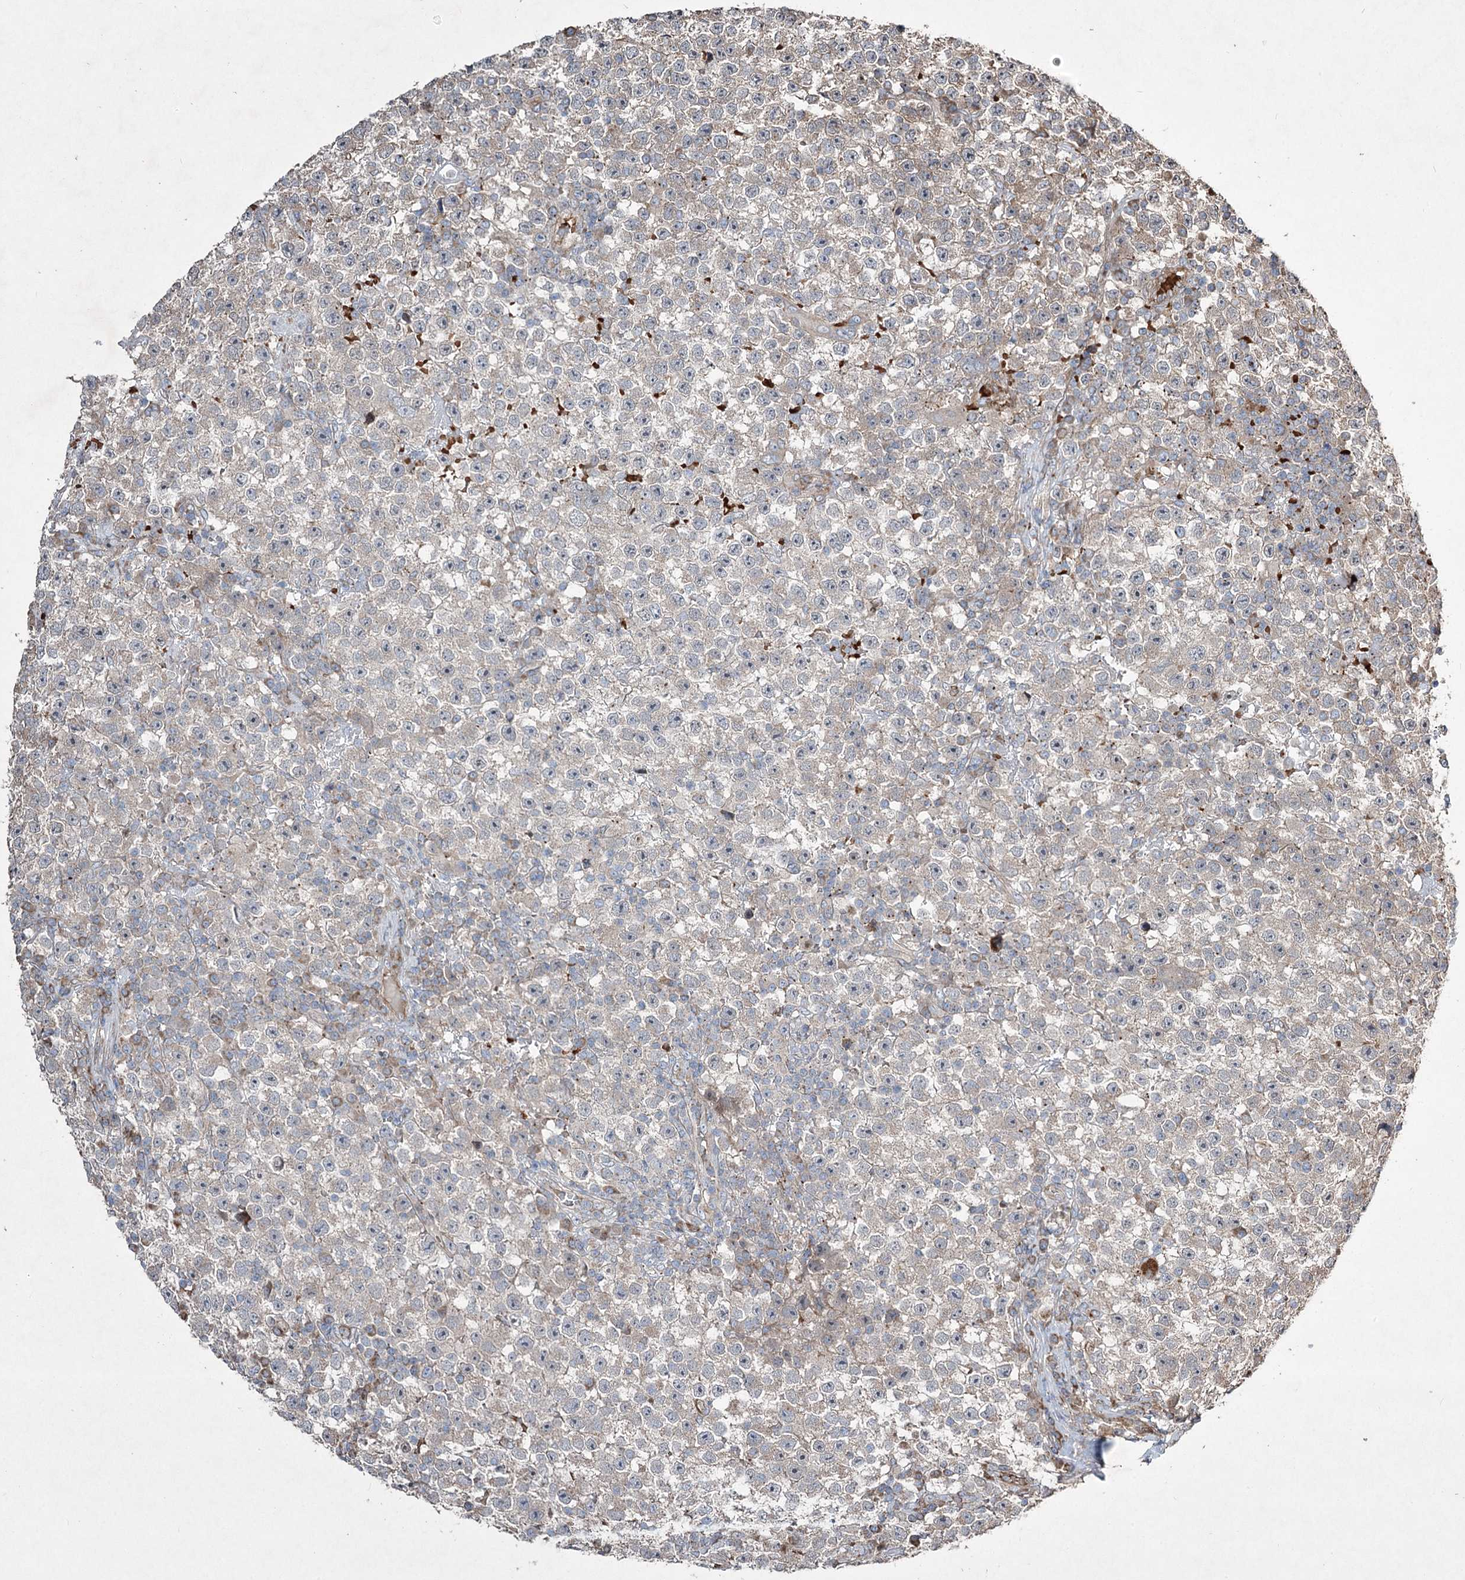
{"staining": {"intensity": "weak", "quantity": "25%-75%", "location": "cytoplasmic/membranous"}, "tissue": "testis cancer", "cell_type": "Tumor cells", "image_type": "cancer", "snomed": [{"axis": "morphology", "description": "Seminoma, NOS"}, {"axis": "topography", "description": "Testis"}], "caption": "Protein expression analysis of human testis cancer reveals weak cytoplasmic/membranous staining in approximately 25%-75% of tumor cells.", "gene": "SERINC5", "patient": {"sex": "male", "age": 22}}